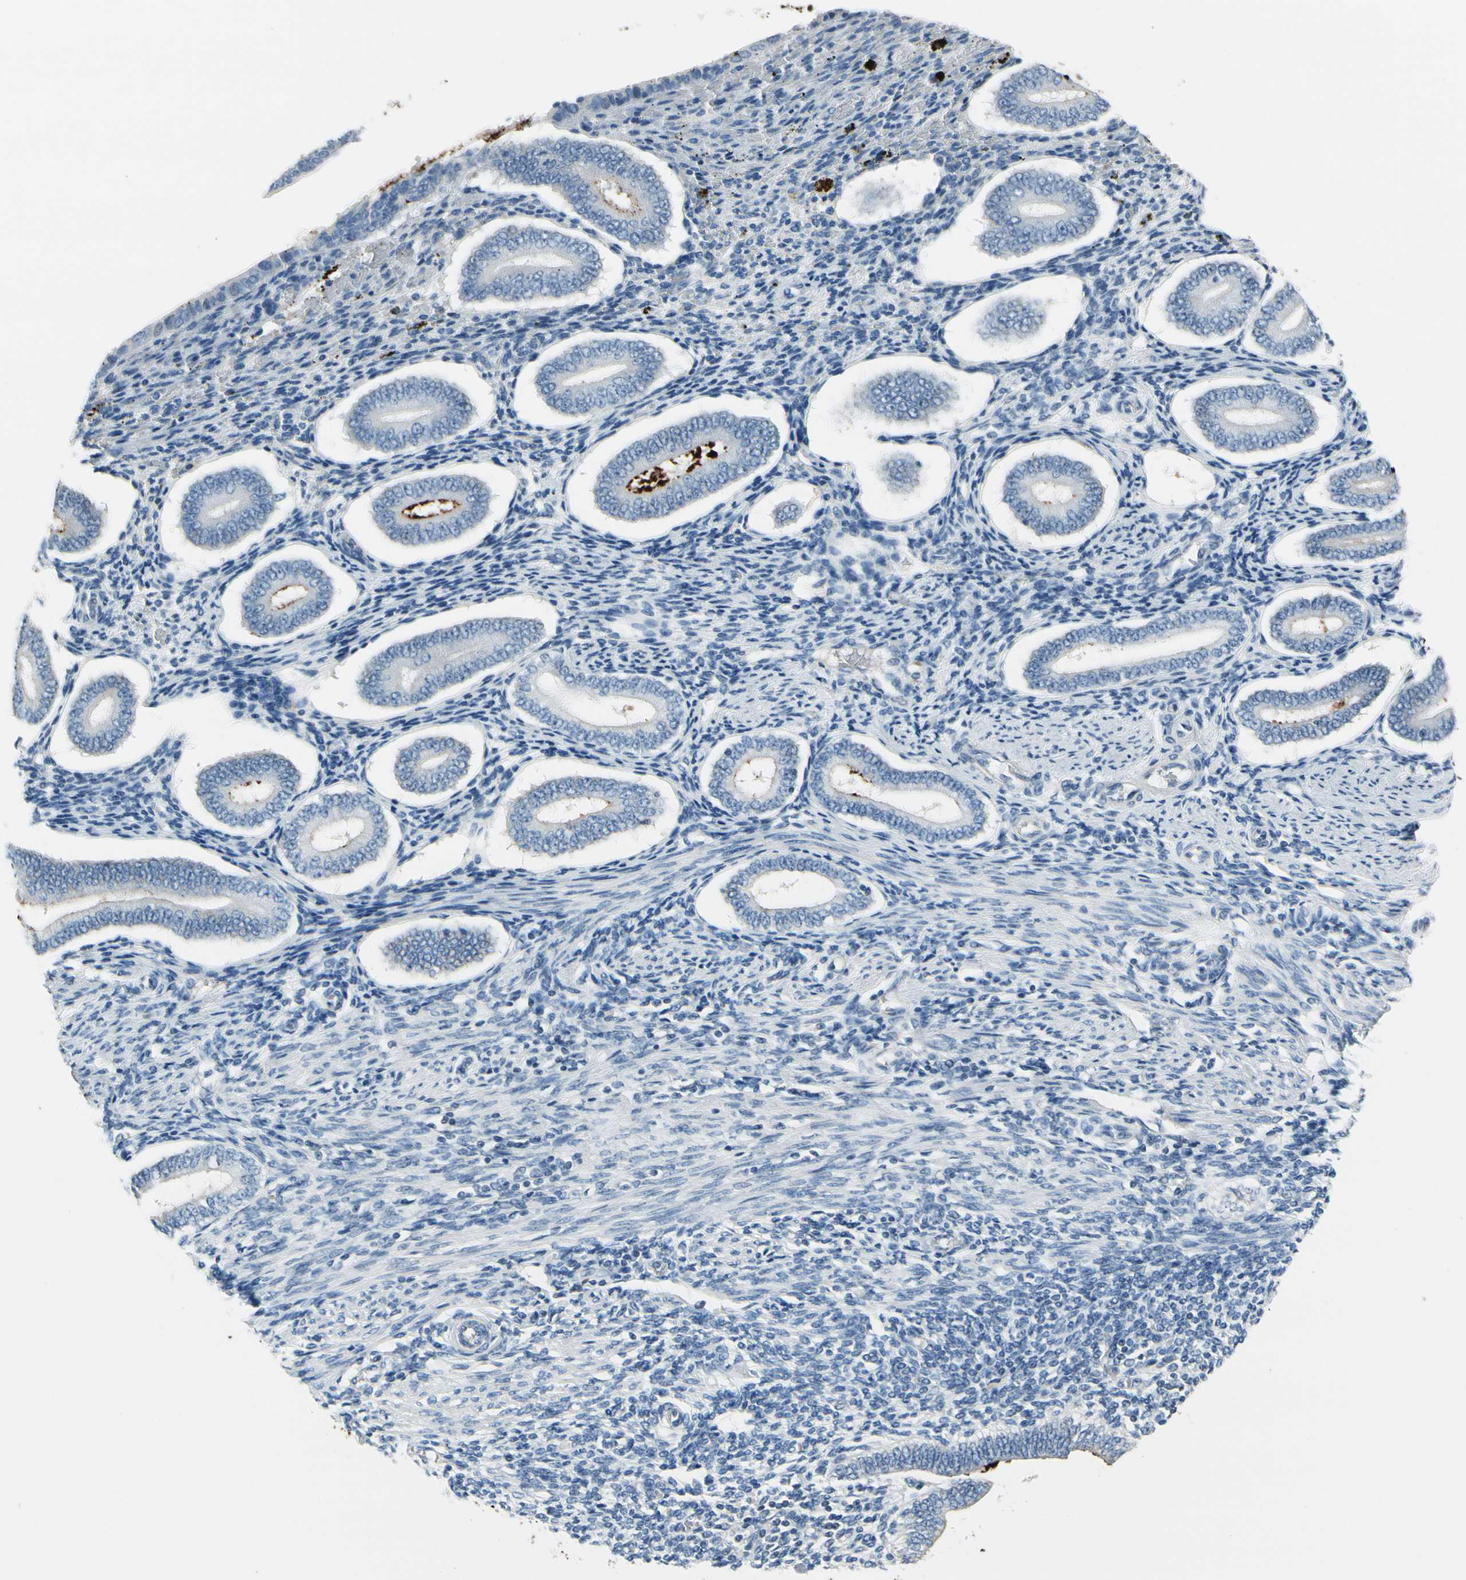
{"staining": {"intensity": "negative", "quantity": "none", "location": "none"}, "tissue": "endometrium", "cell_type": "Cells in endometrial stroma", "image_type": "normal", "snomed": [{"axis": "morphology", "description": "Normal tissue, NOS"}, {"axis": "topography", "description": "Endometrium"}], "caption": "Human endometrium stained for a protein using IHC displays no positivity in cells in endometrial stroma.", "gene": "MUC5B", "patient": {"sex": "female", "age": 42}}